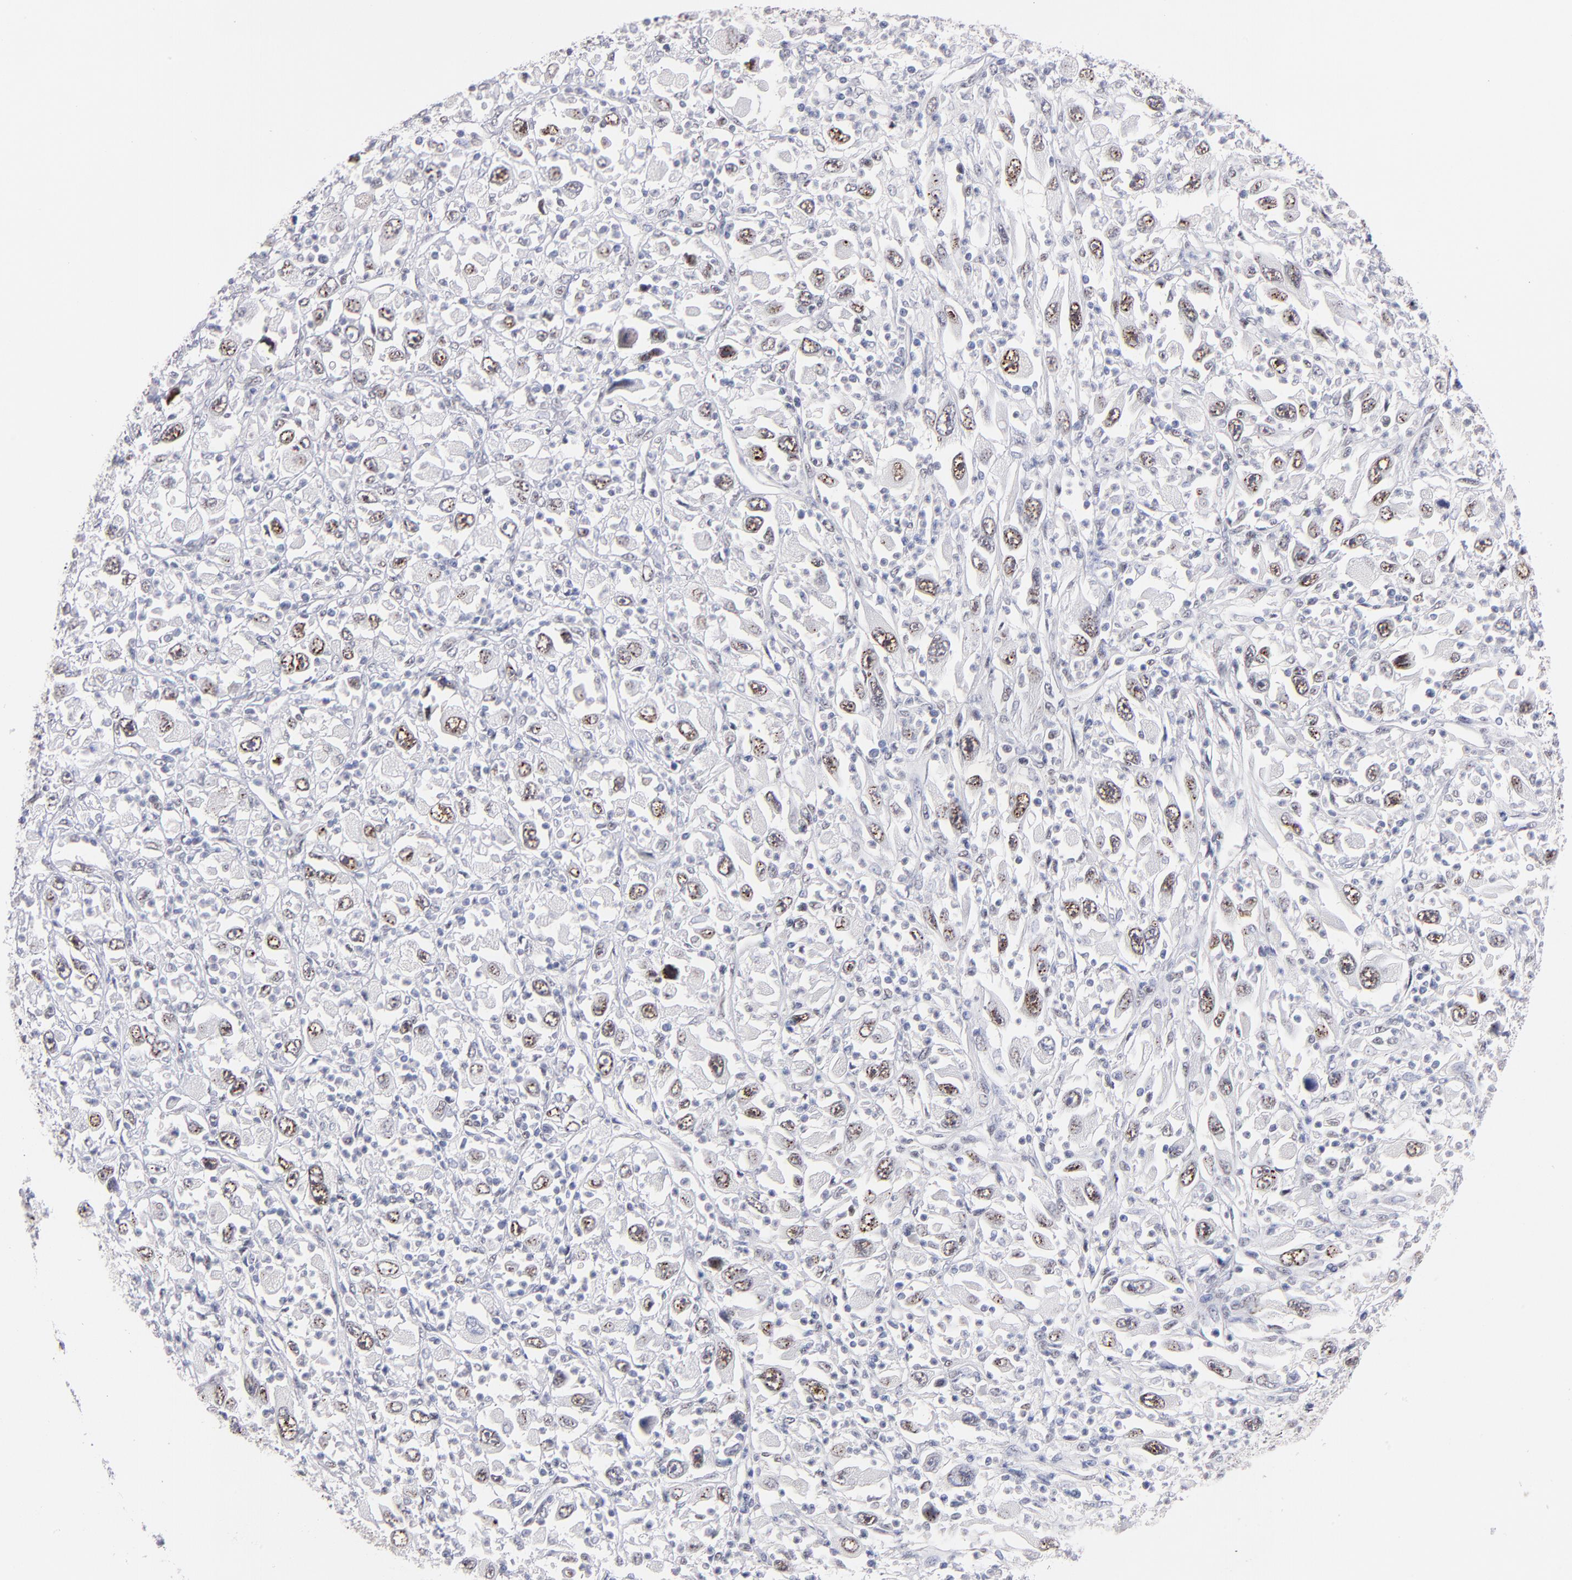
{"staining": {"intensity": "moderate", "quantity": "25%-75%", "location": "nuclear"}, "tissue": "melanoma", "cell_type": "Tumor cells", "image_type": "cancer", "snomed": [{"axis": "morphology", "description": "Malignant melanoma, Metastatic site"}, {"axis": "topography", "description": "Skin"}], "caption": "A medium amount of moderate nuclear staining is seen in approximately 25%-75% of tumor cells in melanoma tissue.", "gene": "RAF1", "patient": {"sex": "female", "age": 56}}